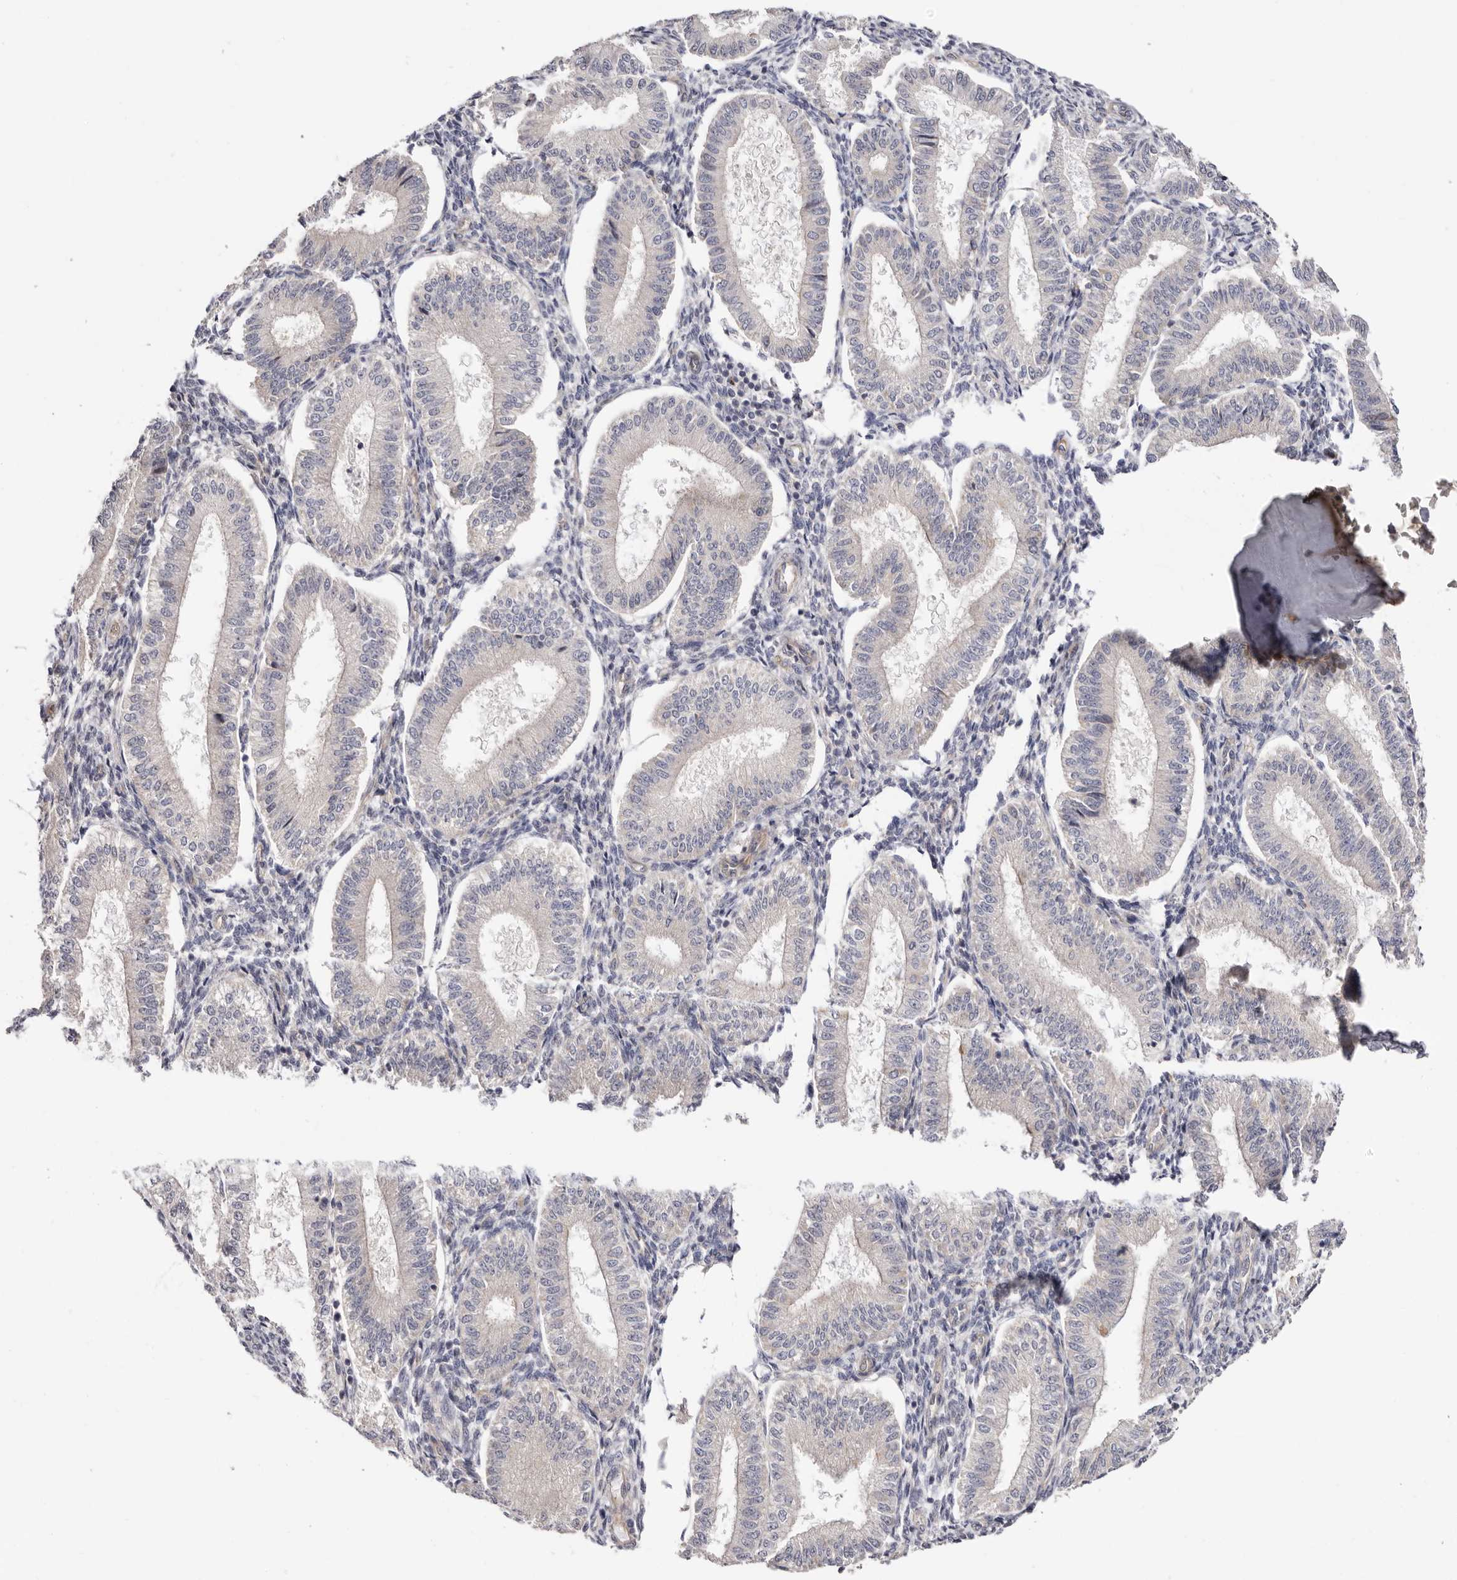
{"staining": {"intensity": "weak", "quantity": "<25%", "location": "cytoplasmic/membranous"}, "tissue": "endometrium", "cell_type": "Cells in endometrial stroma", "image_type": "normal", "snomed": [{"axis": "morphology", "description": "Normal tissue, NOS"}, {"axis": "topography", "description": "Endometrium"}], "caption": "Immunohistochemistry (IHC) histopathology image of benign endometrium: human endometrium stained with DAB (3,3'-diaminobenzidine) displays no significant protein positivity in cells in endometrial stroma.", "gene": "PANK4", "patient": {"sex": "female", "age": 39}}